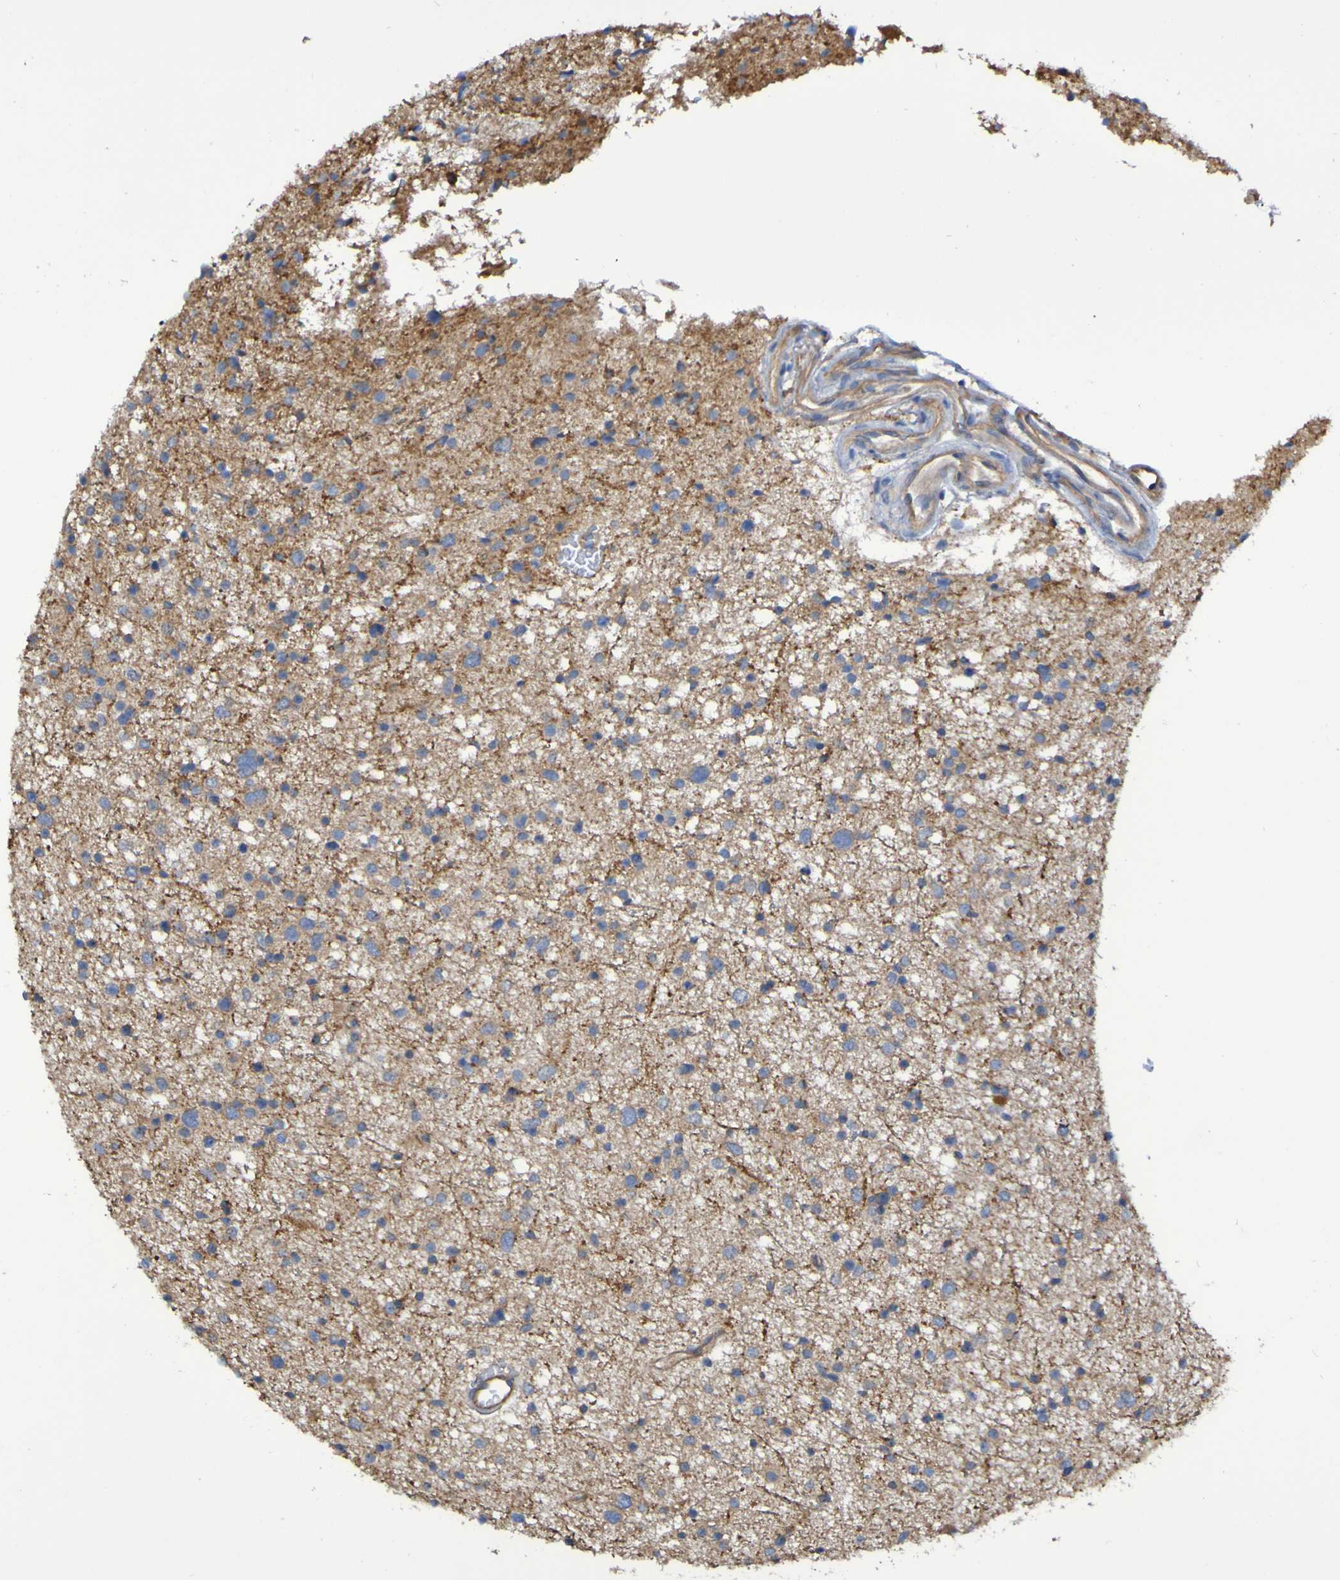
{"staining": {"intensity": "weak", "quantity": "<25%", "location": "cytoplasmic/membranous"}, "tissue": "glioma", "cell_type": "Tumor cells", "image_type": "cancer", "snomed": [{"axis": "morphology", "description": "Glioma, malignant, Low grade"}, {"axis": "topography", "description": "Brain"}], "caption": "Immunohistochemical staining of human malignant low-grade glioma displays no significant expression in tumor cells.", "gene": "SYNJ1", "patient": {"sex": "female", "age": 37}}